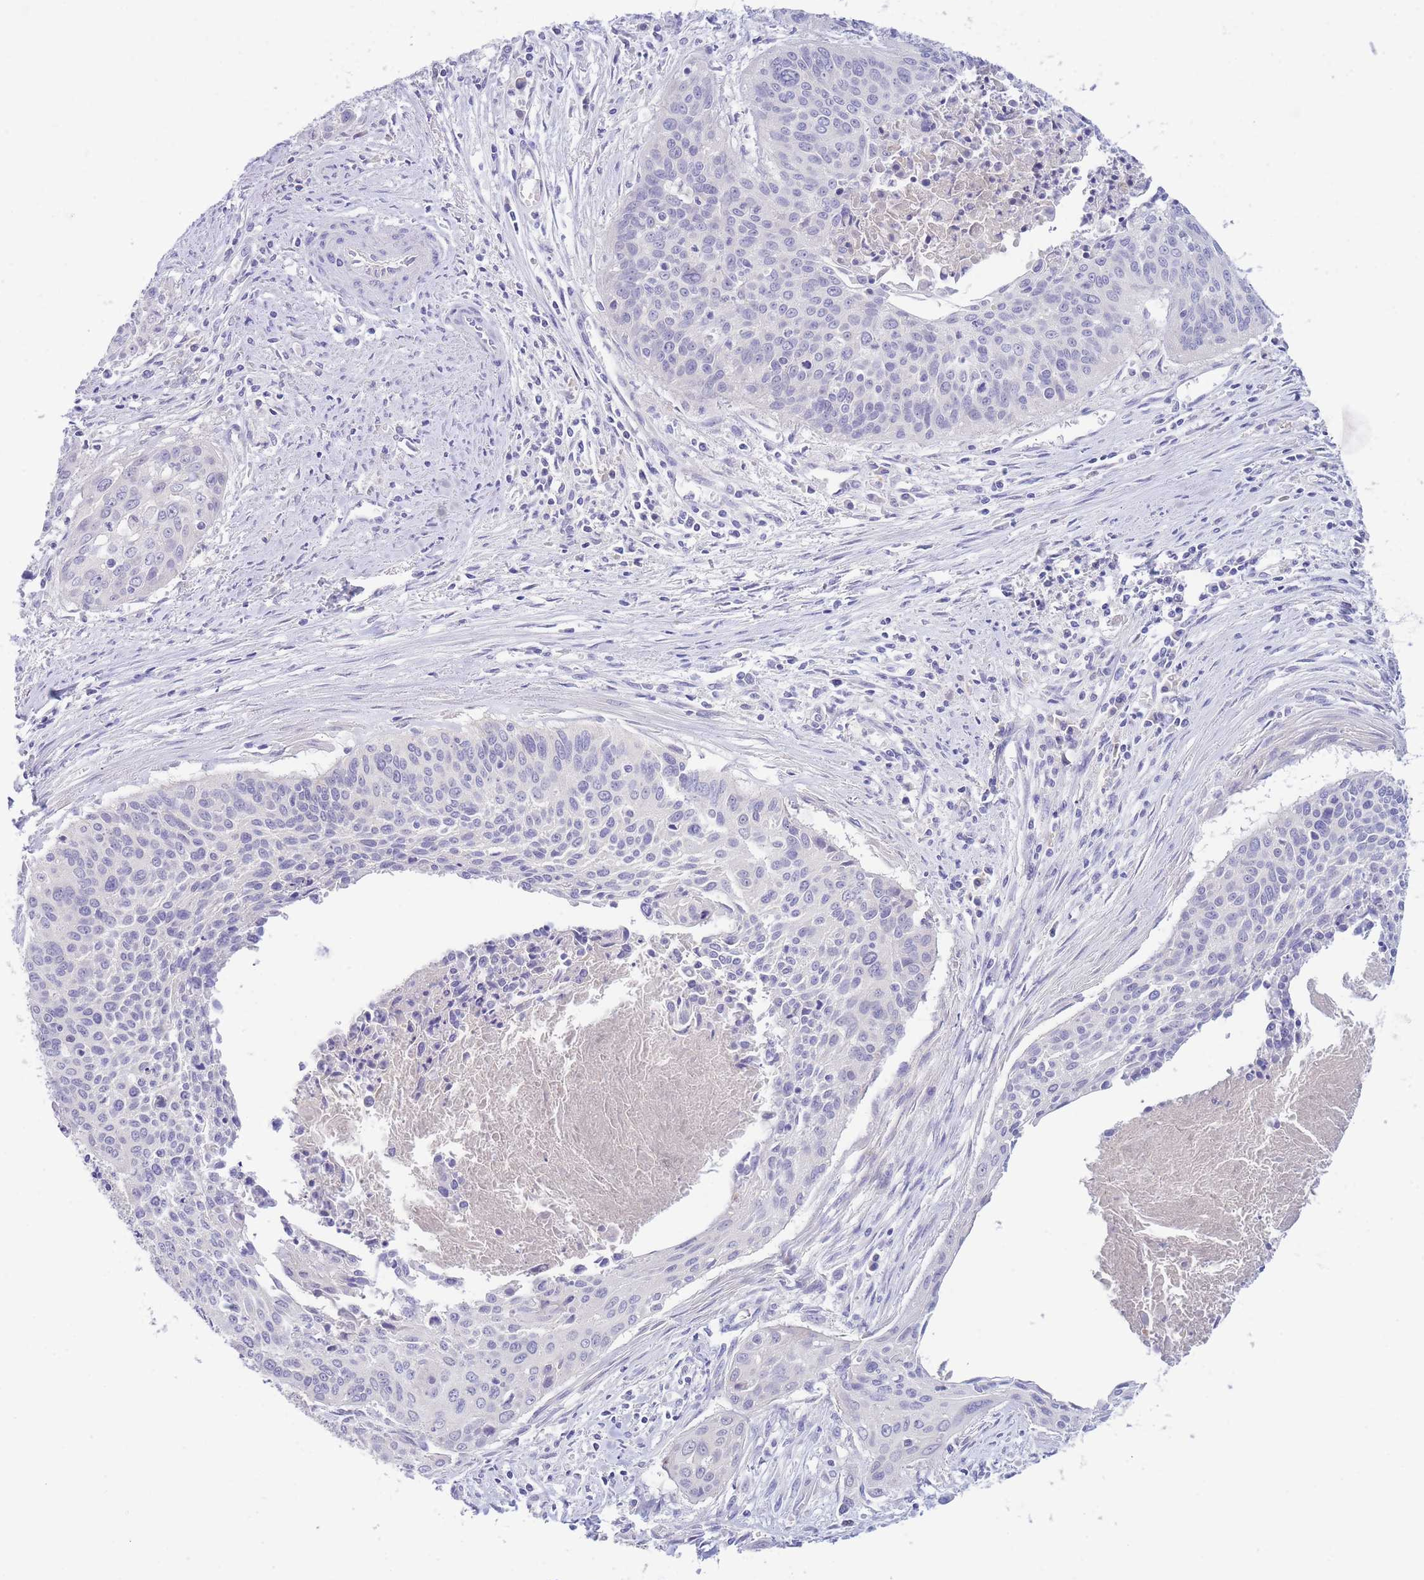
{"staining": {"intensity": "negative", "quantity": "none", "location": "none"}, "tissue": "cervical cancer", "cell_type": "Tumor cells", "image_type": "cancer", "snomed": [{"axis": "morphology", "description": "Squamous cell carcinoma, NOS"}, {"axis": "topography", "description": "Cervix"}], "caption": "A high-resolution photomicrograph shows immunohistochemistry (IHC) staining of squamous cell carcinoma (cervical), which exhibits no significant staining in tumor cells.", "gene": "PCDHB3", "patient": {"sex": "female", "age": 55}}